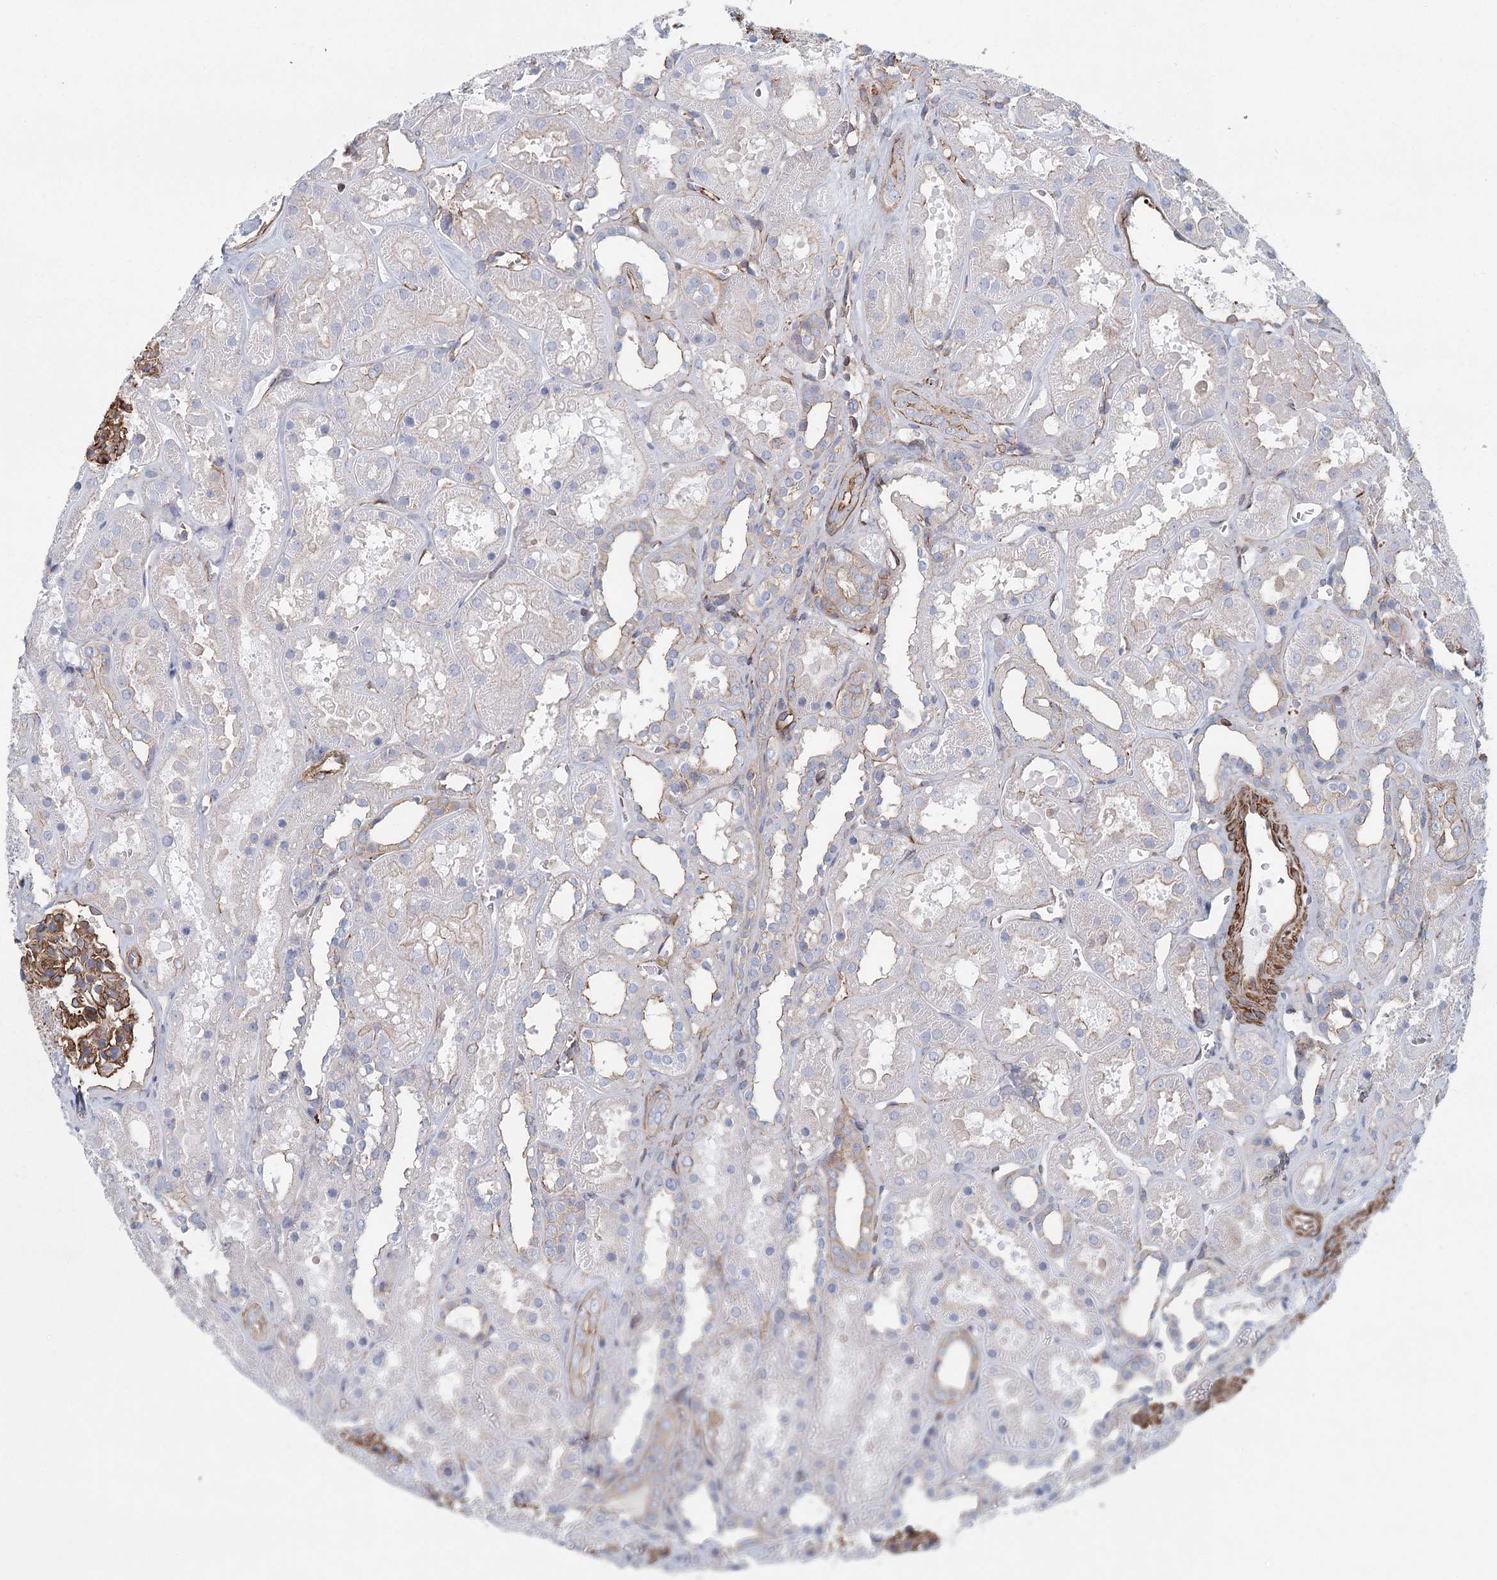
{"staining": {"intensity": "moderate", "quantity": ">75%", "location": "cytoplasmic/membranous"}, "tissue": "kidney", "cell_type": "Cells in glomeruli", "image_type": "normal", "snomed": [{"axis": "morphology", "description": "Normal tissue, NOS"}, {"axis": "topography", "description": "Kidney"}], "caption": "Immunohistochemical staining of benign human kidney demonstrates moderate cytoplasmic/membranous protein expression in approximately >75% of cells in glomeruli.", "gene": "IFT46", "patient": {"sex": "female", "age": 41}}